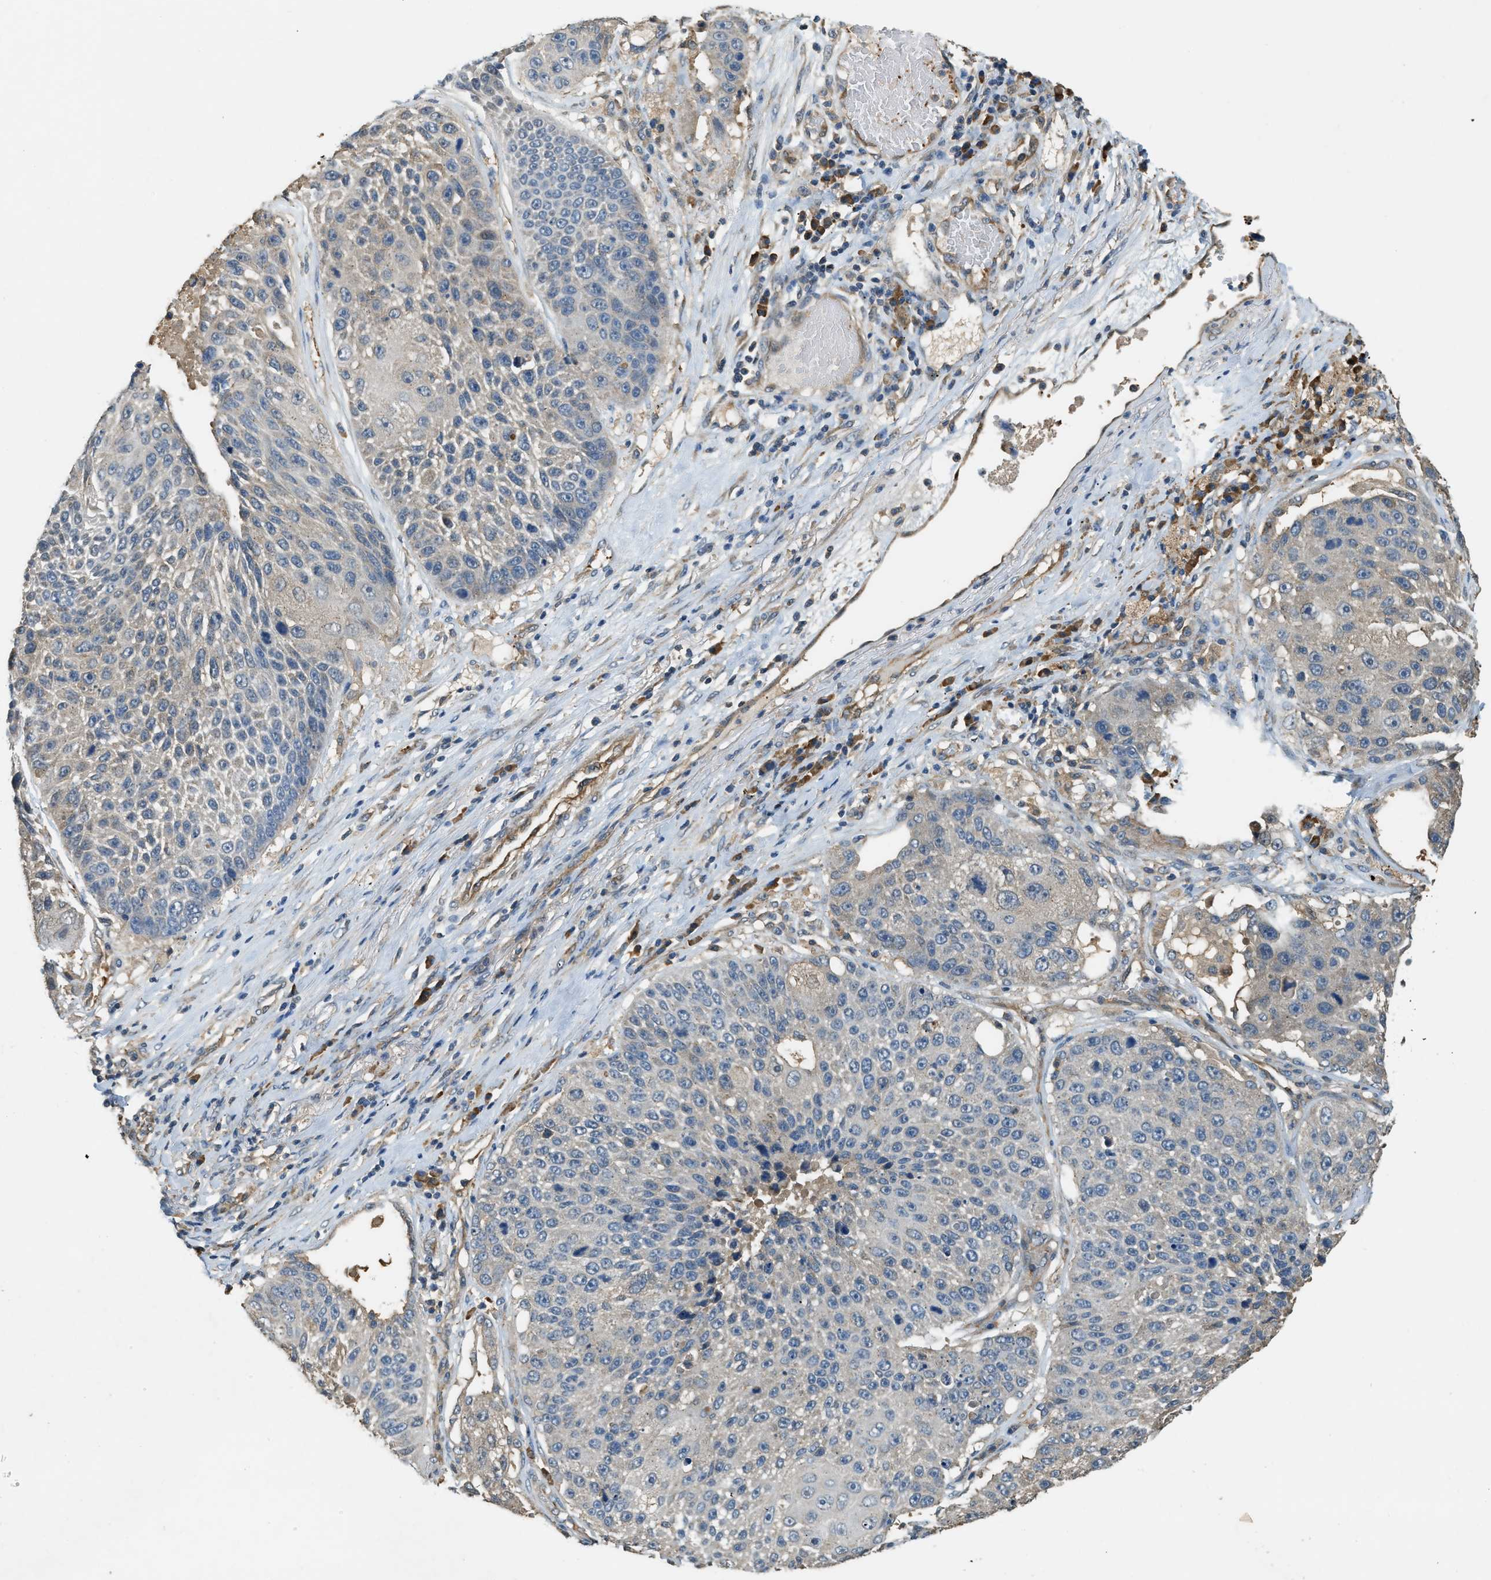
{"staining": {"intensity": "negative", "quantity": "none", "location": "none"}, "tissue": "lung cancer", "cell_type": "Tumor cells", "image_type": "cancer", "snomed": [{"axis": "morphology", "description": "Squamous cell carcinoma, NOS"}, {"axis": "topography", "description": "Lung"}], "caption": "An image of human squamous cell carcinoma (lung) is negative for staining in tumor cells.", "gene": "CFLAR", "patient": {"sex": "male", "age": 61}}